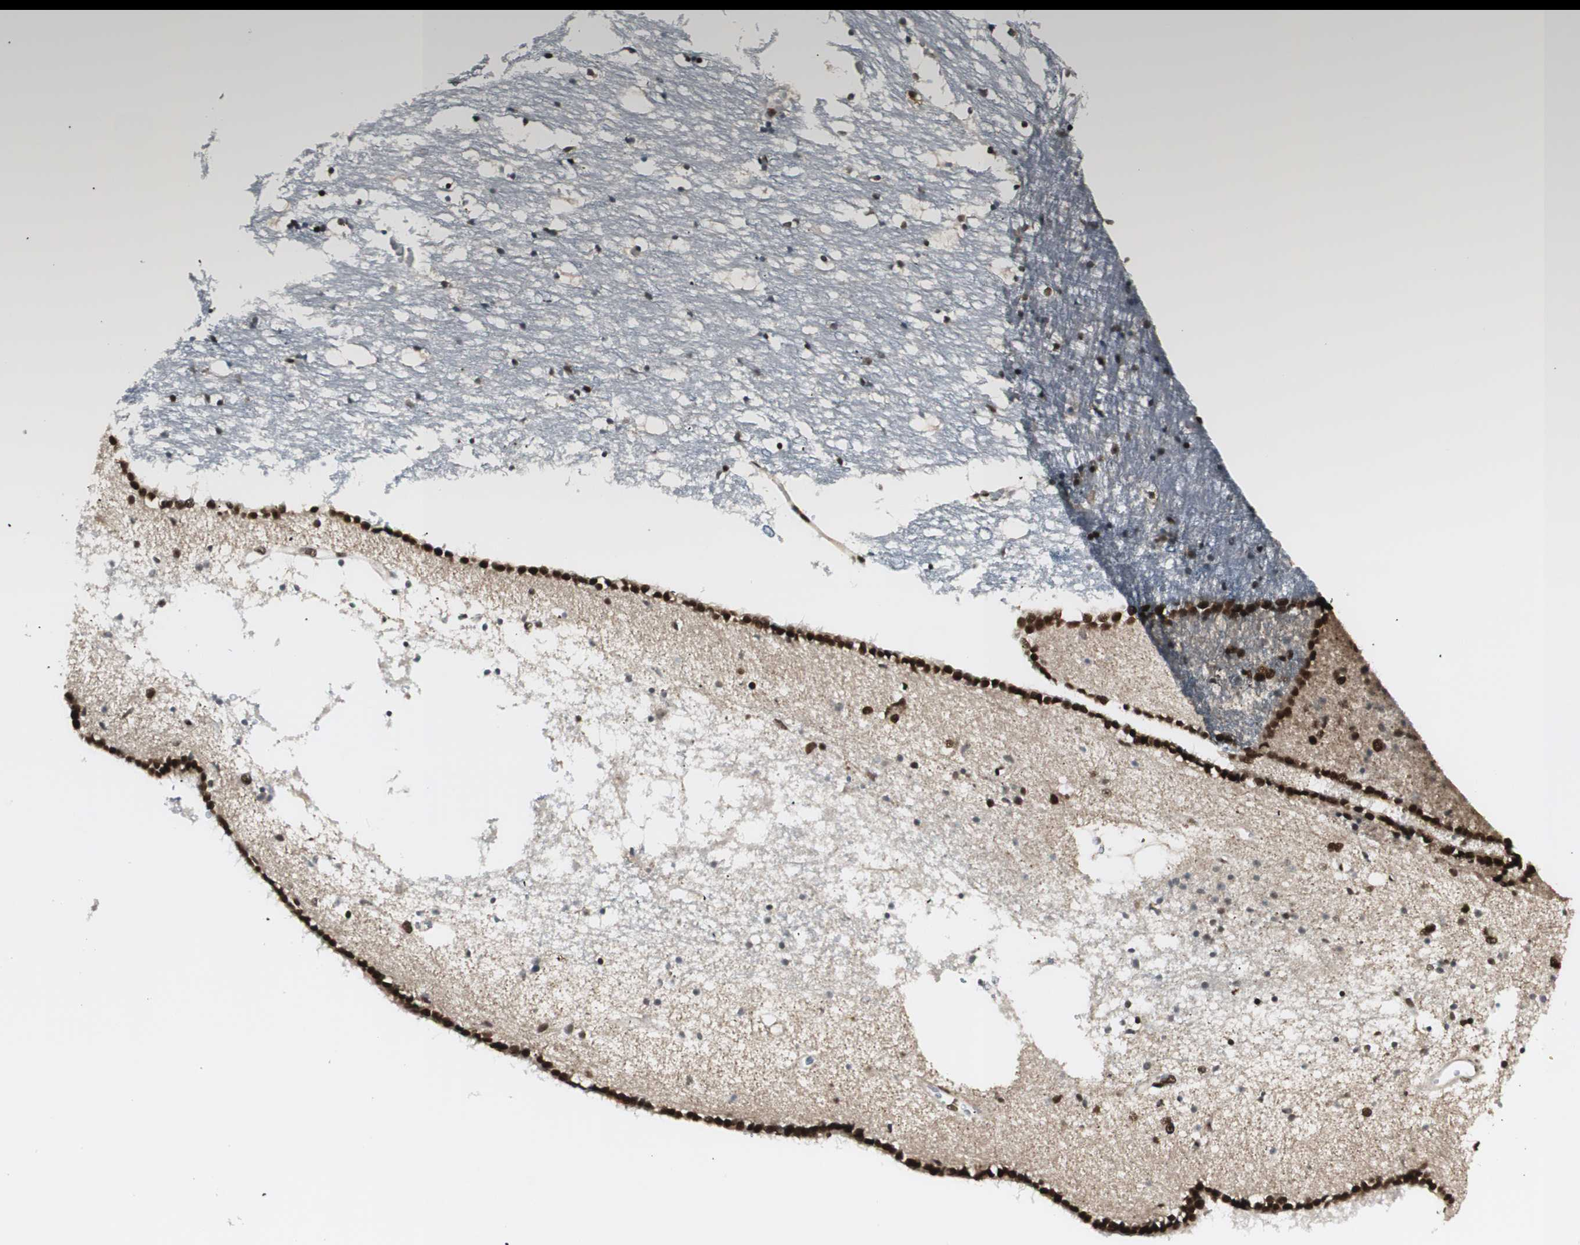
{"staining": {"intensity": "strong", "quantity": ">75%", "location": "nuclear"}, "tissue": "caudate", "cell_type": "Glial cells", "image_type": "normal", "snomed": [{"axis": "morphology", "description": "Normal tissue, NOS"}, {"axis": "topography", "description": "Lateral ventricle wall"}], "caption": "About >75% of glial cells in benign caudate display strong nuclear protein staining as visualized by brown immunohistochemical staining.", "gene": "HEXIM1", "patient": {"sex": "male", "age": 45}}